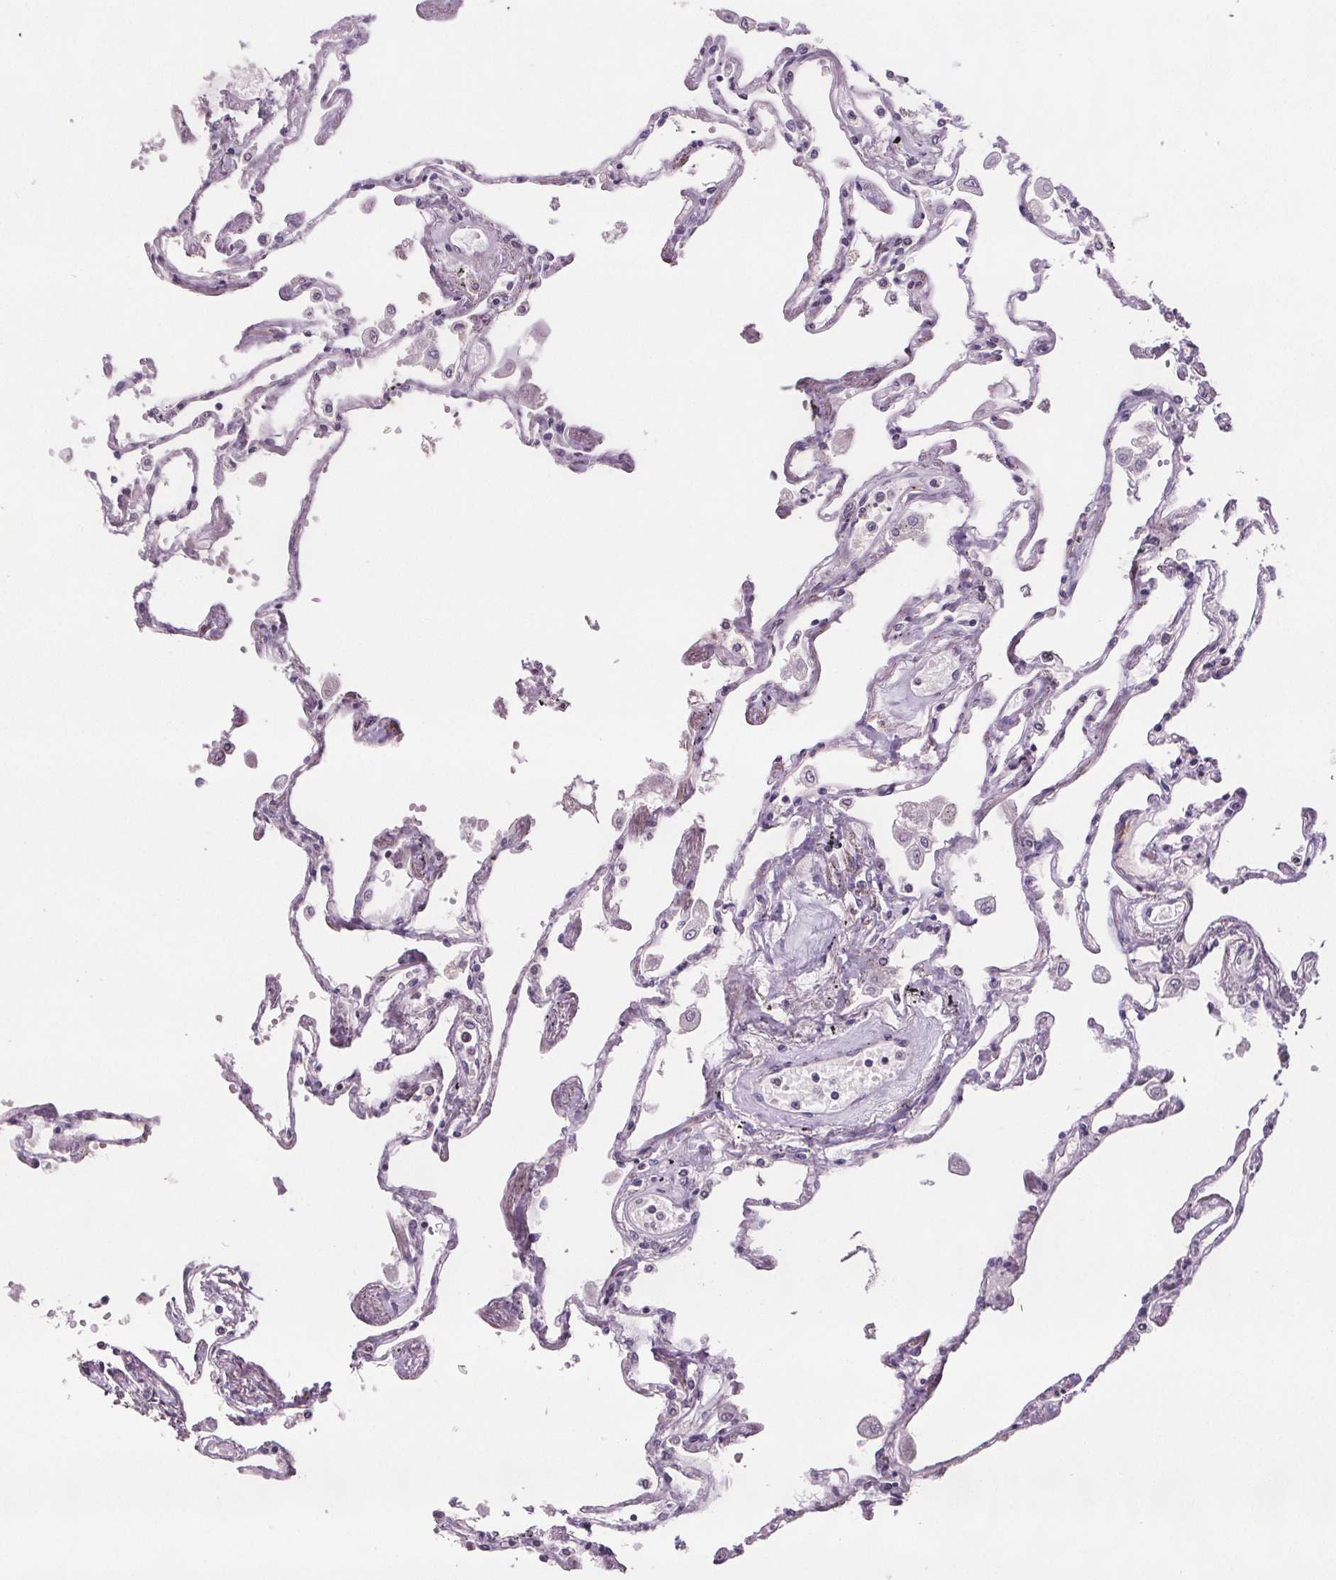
{"staining": {"intensity": "negative", "quantity": "none", "location": "none"}, "tissue": "lung", "cell_type": "Alveolar cells", "image_type": "normal", "snomed": [{"axis": "morphology", "description": "Normal tissue, NOS"}, {"axis": "morphology", "description": "Adenocarcinoma, NOS"}, {"axis": "topography", "description": "Cartilage tissue"}, {"axis": "topography", "description": "Lung"}], "caption": "DAB (3,3'-diaminobenzidine) immunohistochemical staining of unremarkable lung exhibits no significant expression in alveolar cells. The staining is performed using DAB (3,3'-diaminobenzidine) brown chromogen with nuclei counter-stained in using hematoxylin.", "gene": "CENPF", "patient": {"sex": "female", "age": 67}}